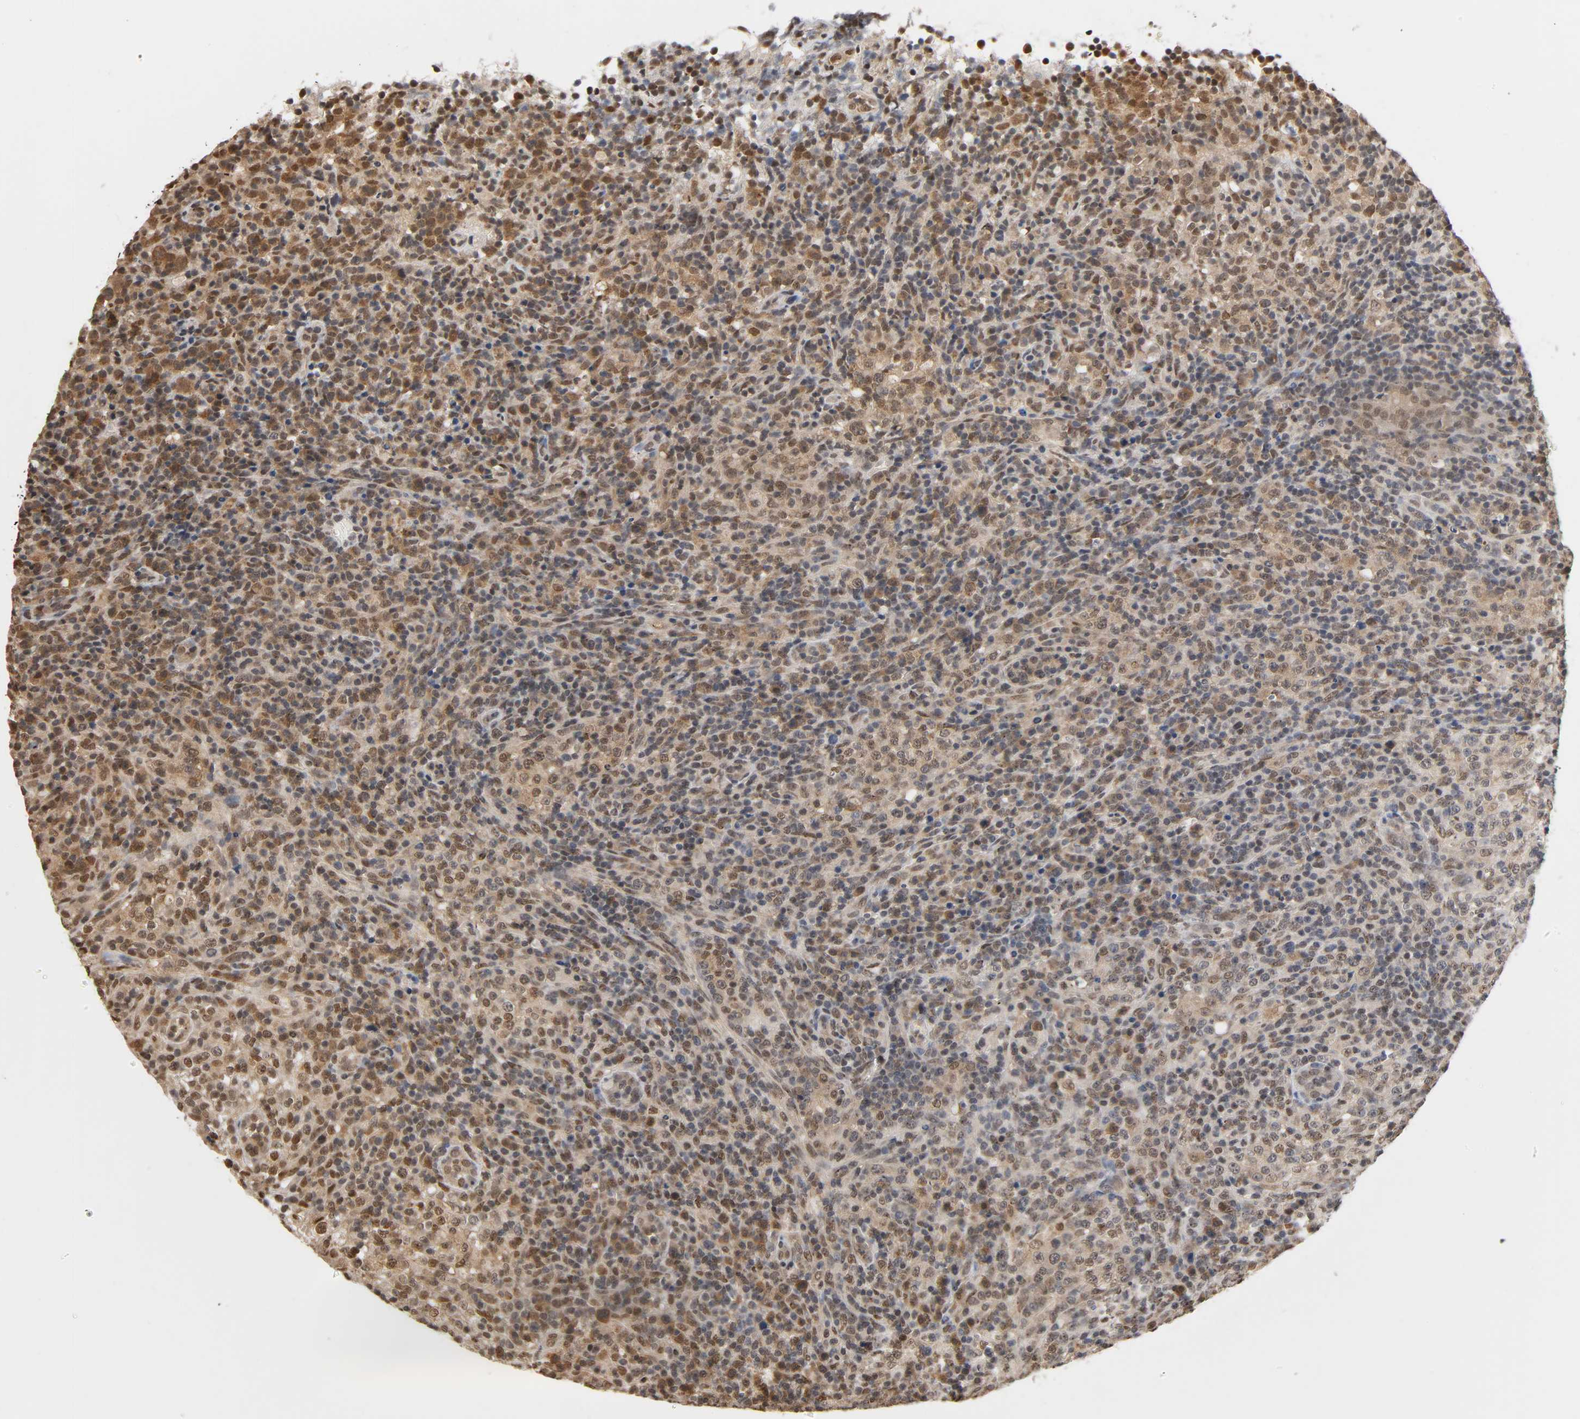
{"staining": {"intensity": "moderate", "quantity": ">75%", "location": "nuclear"}, "tissue": "lymphoma", "cell_type": "Tumor cells", "image_type": "cancer", "snomed": [{"axis": "morphology", "description": "Malignant lymphoma, non-Hodgkin's type, High grade"}, {"axis": "topography", "description": "Lymph node"}], "caption": "Lymphoma stained for a protein (brown) shows moderate nuclear positive staining in approximately >75% of tumor cells.", "gene": "UBC", "patient": {"sex": "female", "age": 76}}